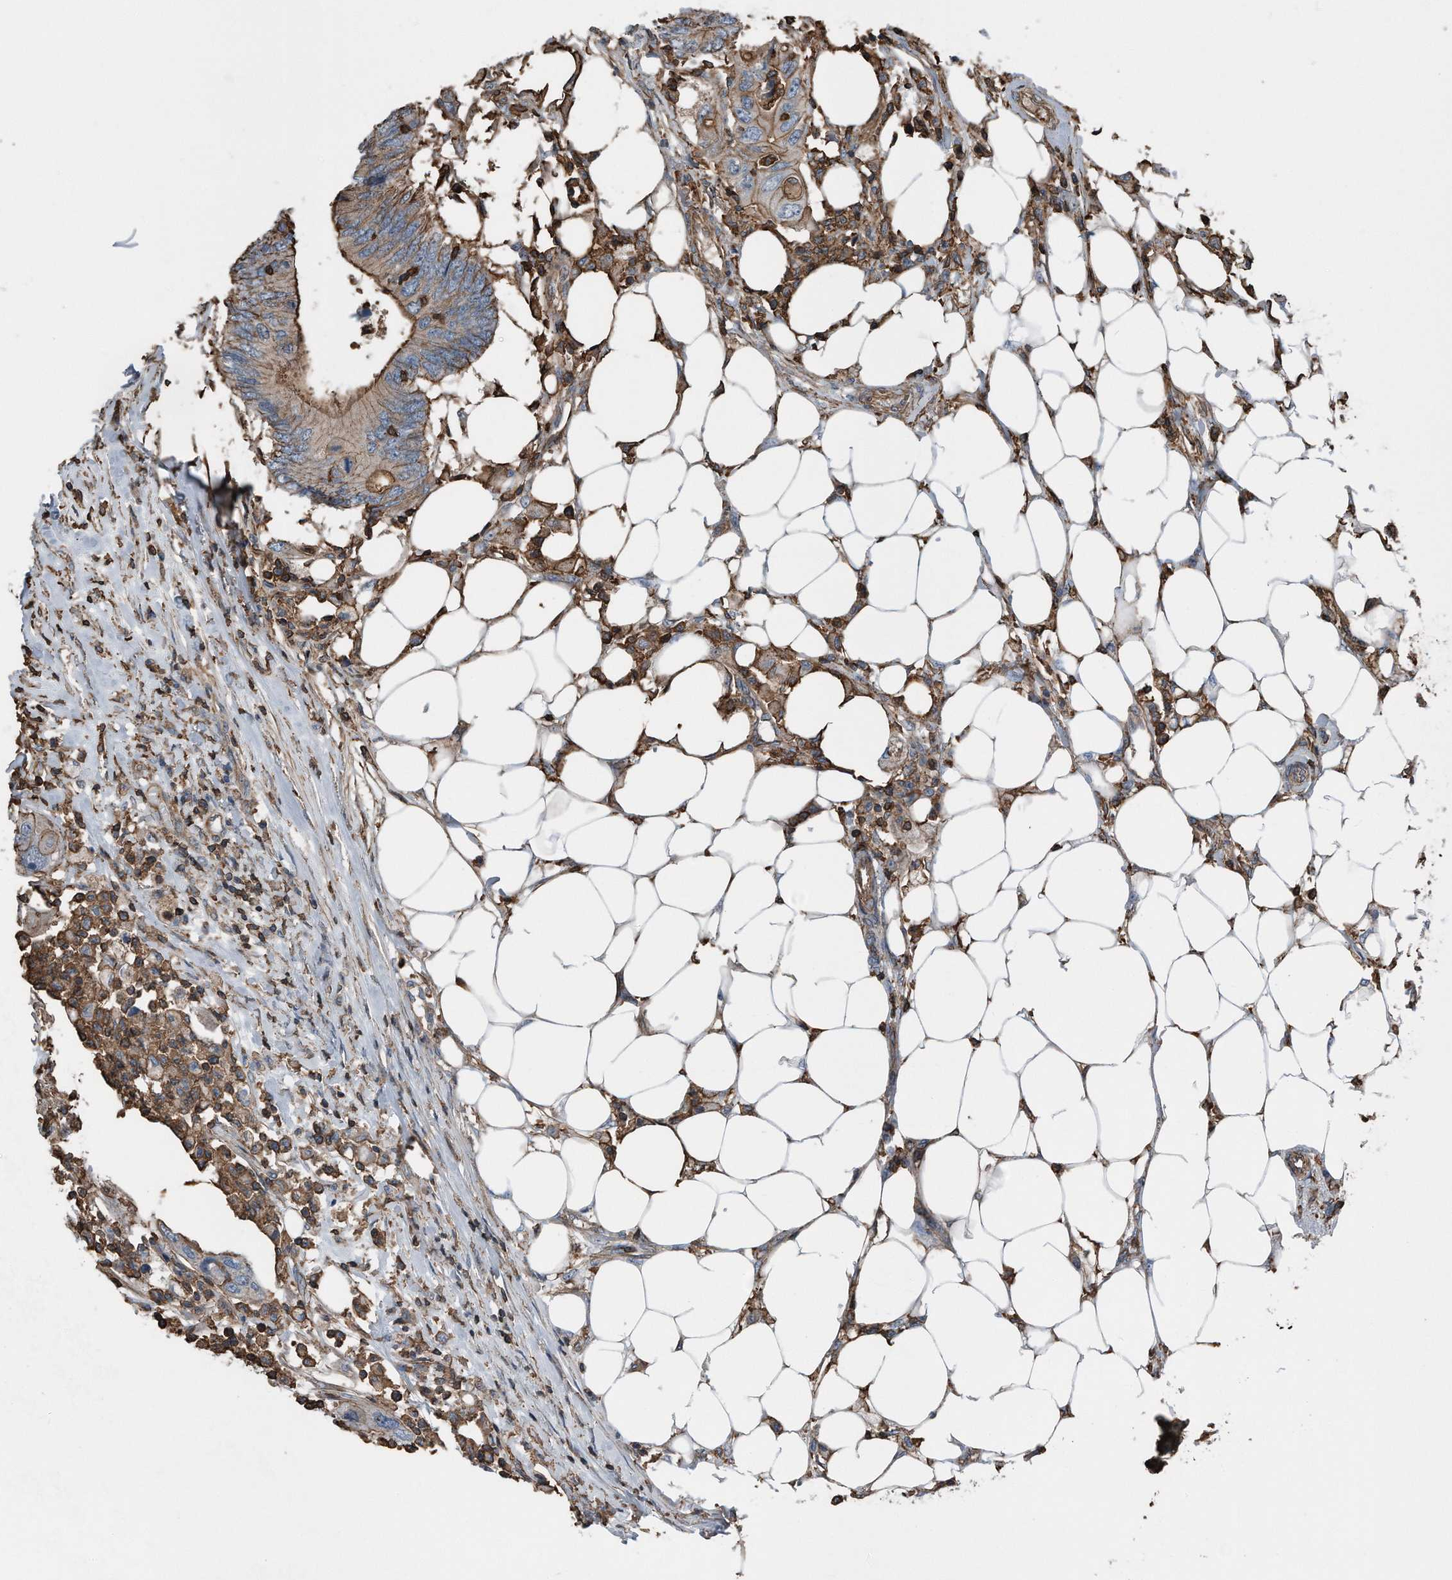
{"staining": {"intensity": "moderate", "quantity": "<25%", "location": "cytoplasmic/membranous"}, "tissue": "colorectal cancer", "cell_type": "Tumor cells", "image_type": "cancer", "snomed": [{"axis": "morphology", "description": "Adenocarcinoma, NOS"}, {"axis": "topography", "description": "Colon"}], "caption": "Moderate cytoplasmic/membranous protein positivity is appreciated in about <25% of tumor cells in colorectal adenocarcinoma.", "gene": "RSPO3", "patient": {"sex": "male", "age": 71}}